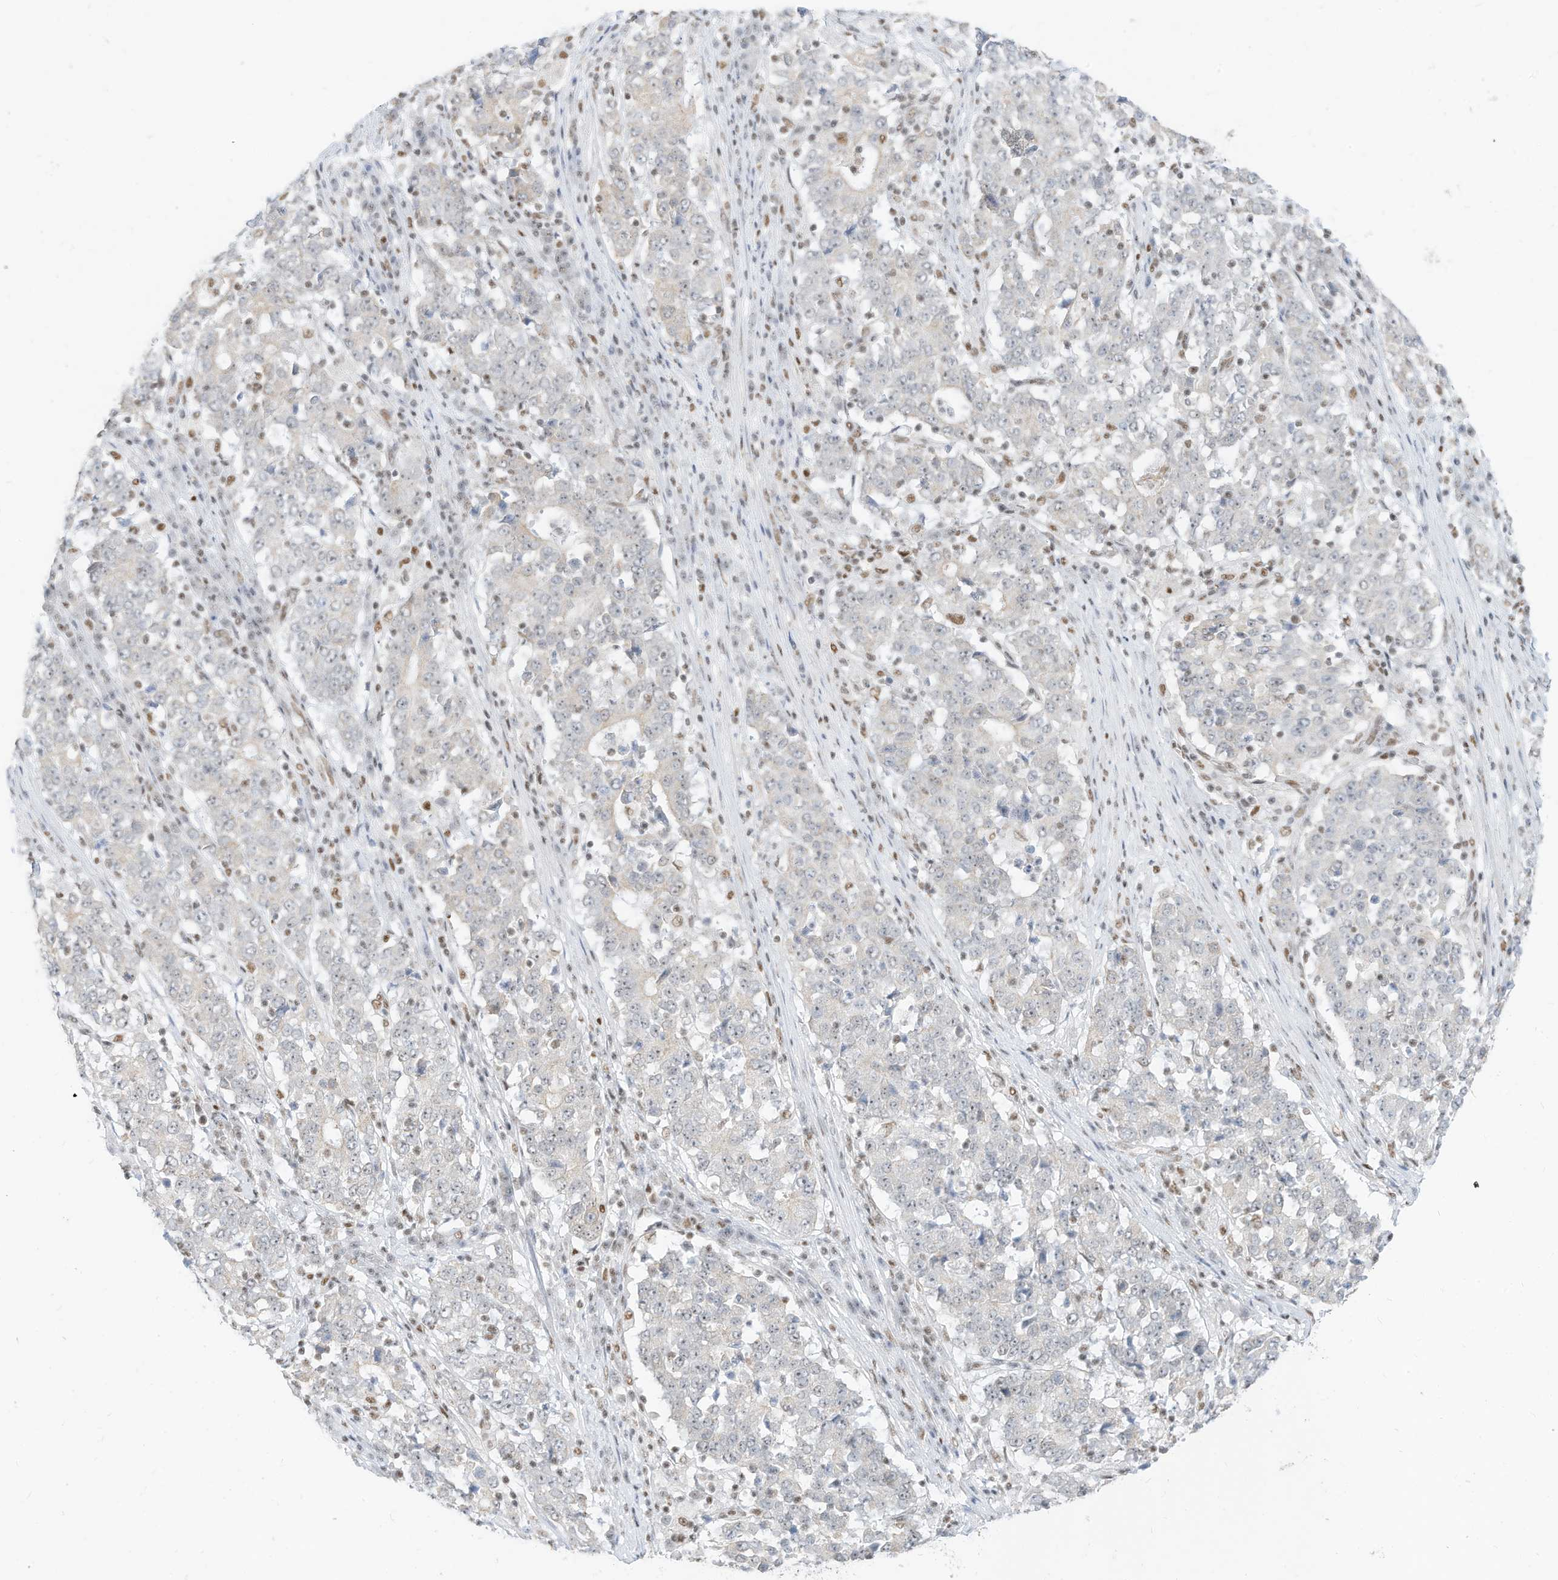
{"staining": {"intensity": "negative", "quantity": "none", "location": "none"}, "tissue": "stomach cancer", "cell_type": "Tumor cells", "image_type": "cancer", "snomed": [{"axis": "morphology", "description": "Adenocarcinoma, NOS"}, {"axis": "topography", "description": "Stomach"}], "caption": "This is an immunohistochemistry (IHC) photomicrograph of stomach cancer (adenocarcinoma). There is no positivity in tumor cells.", "gene": "SMARCA2", "patient": {"sex": "male", "age": 59}}